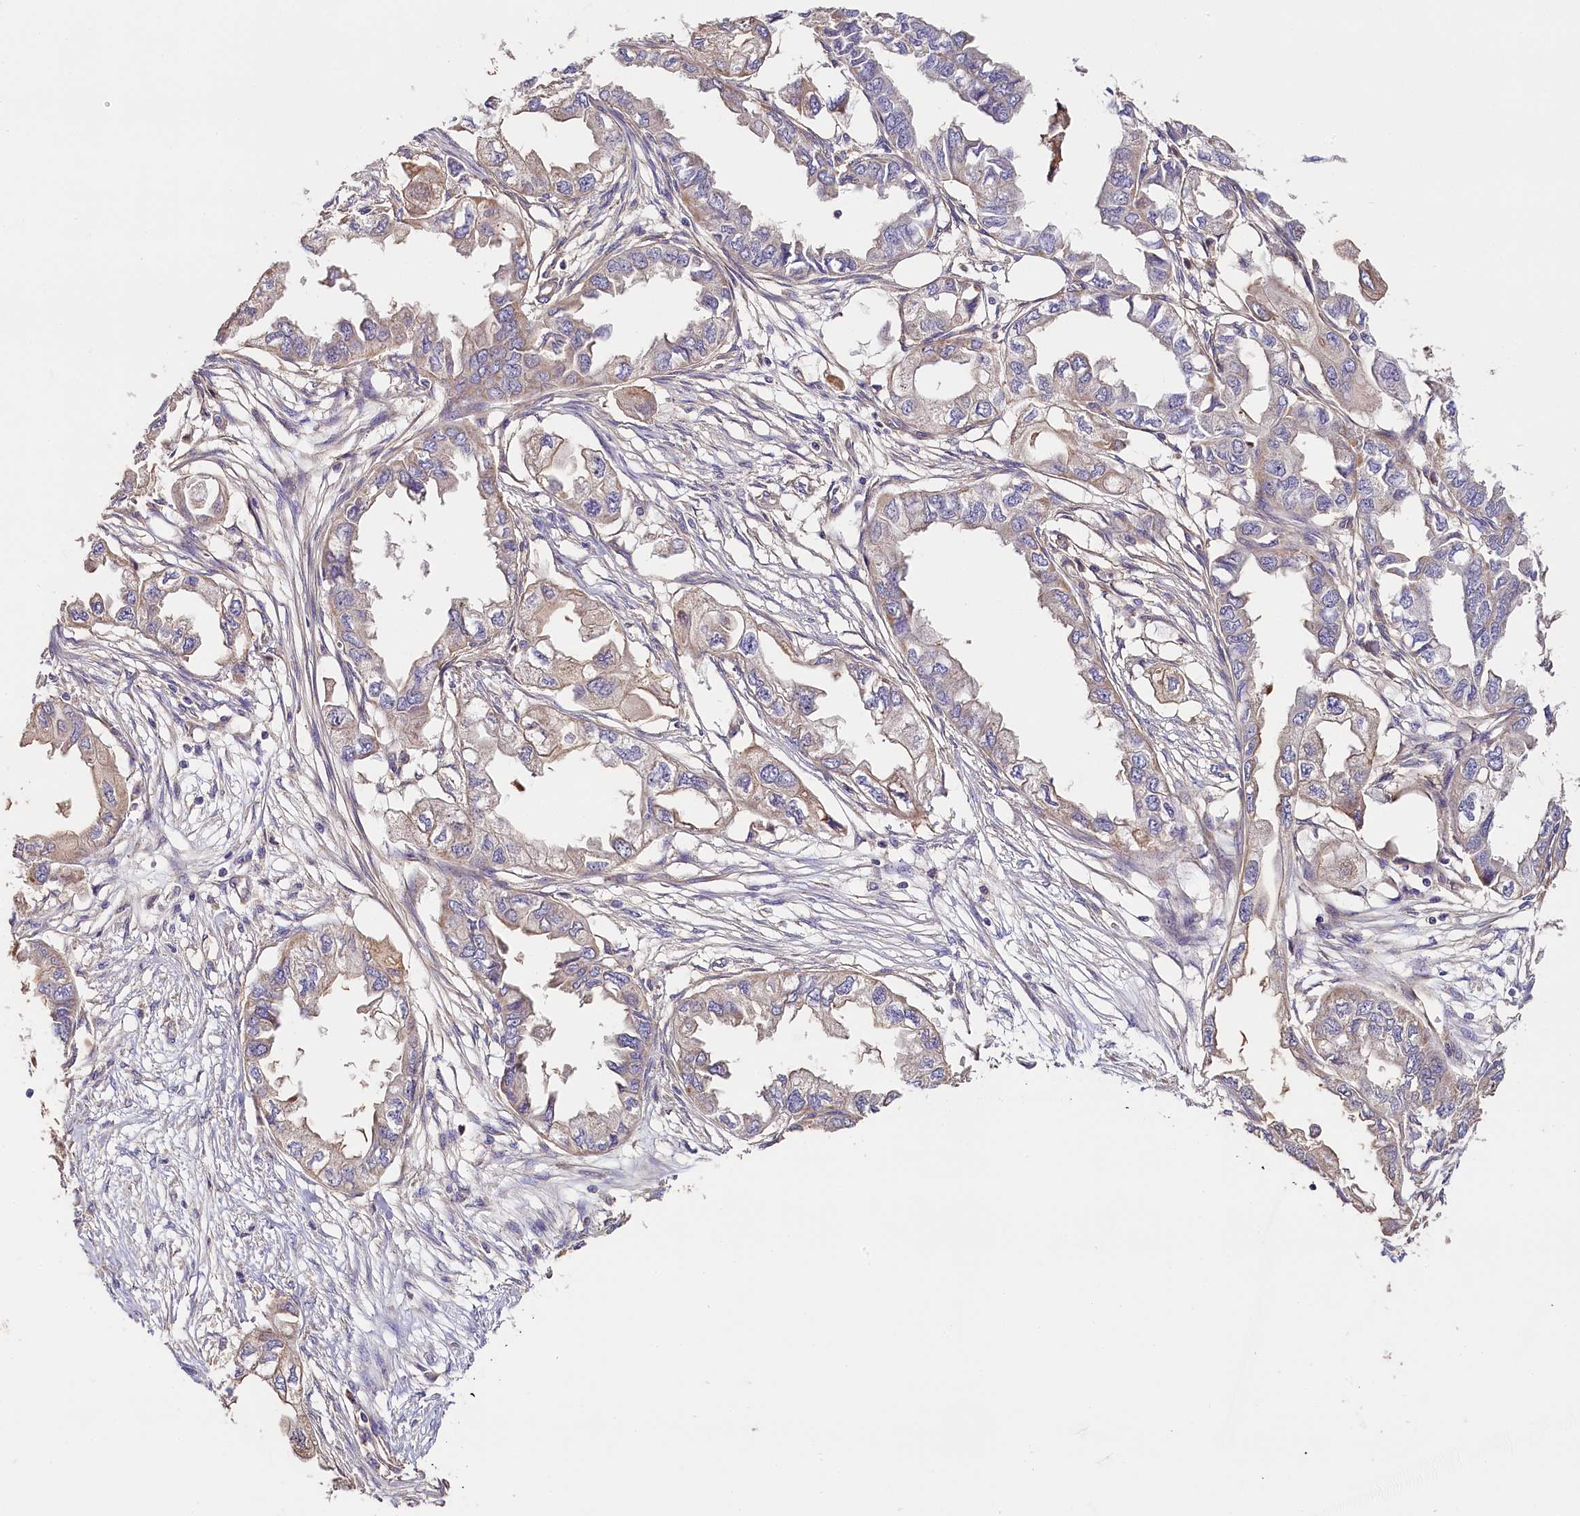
{"staining": {"intensity": "weak", "quantity": "25%-75%", "location": "cytoplasmic/membranous"}, "tissue": "endometrial cancer", "cell_type": "Tumor cells", "image_type": "cancer", "snomed": [{"axis": "morphology", "description": "Adenocarcinoma, NOS"}, {"axis": "topography", "description": "Endometrium"}], "caption": "Weak cytoplasmic/membranous protein positivity is identified in approximately 25%-75% of tumor cells in adenocarcinoma (endometrial).", "gene": "KATNB1", "patient": {"sex": "female", "age": 67}}